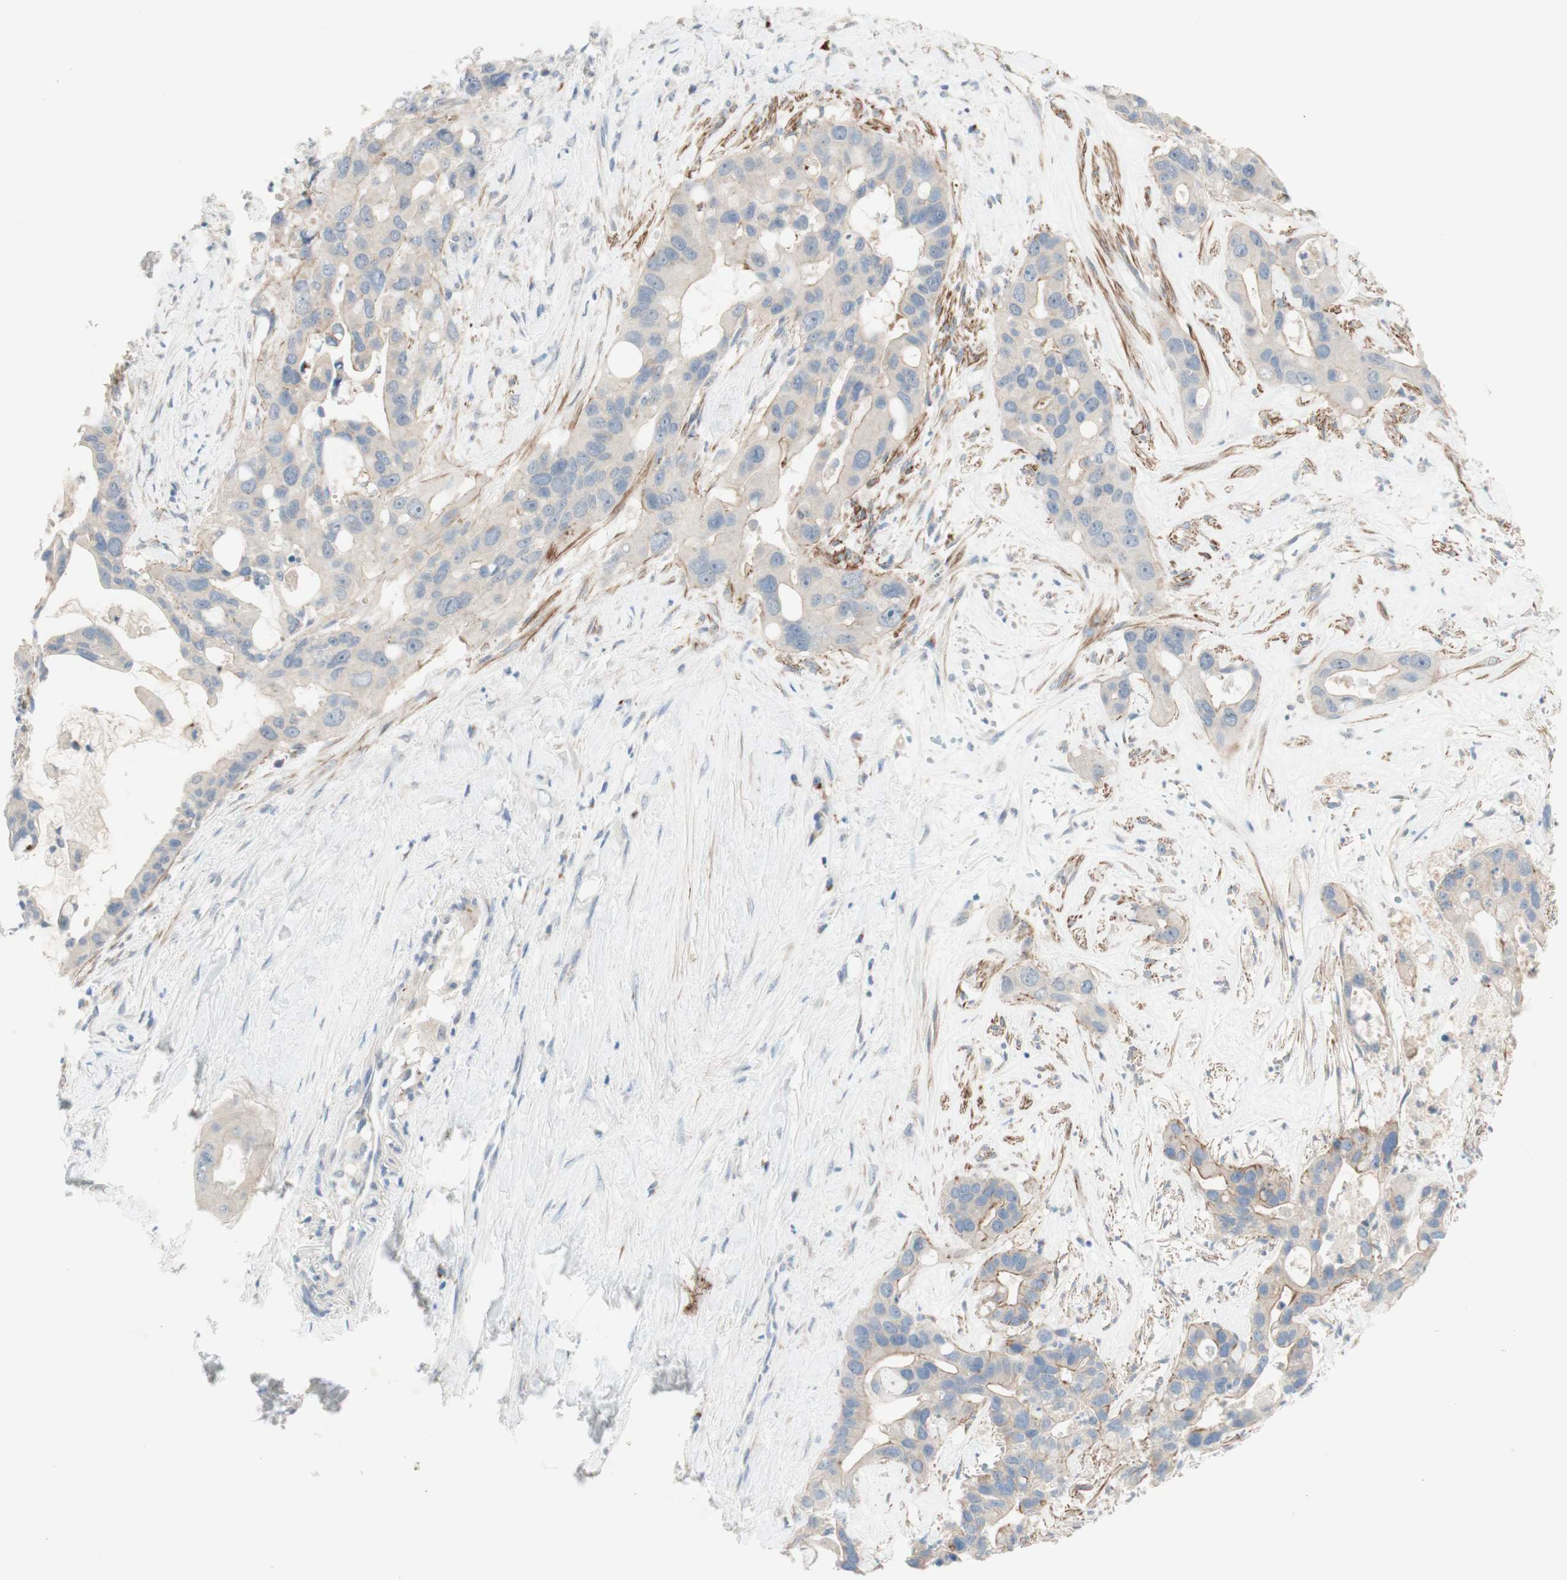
{"staining": {"intensity": "moderate", "quantity": "<25%", "location": "cytoplasmic/membranous"}, "tissue": "liver cancer", "cell_type": "Tumor cells", "image_type": "cancer", "snomed": [{"axis": "morphology", "description": "Cholangiocarcinoma"}, {"axis": "topography", "description": "Liver"}], "caption": "A photomicrograph showing moderate cytoplasmic/membranous expression in approximately <25% of tumor cells in liver cholangiocarcinoma, as visualized by brown immunohistochemical staining.", "gene": "MANEA", "patient": {"sex": "female", "age": 65}}